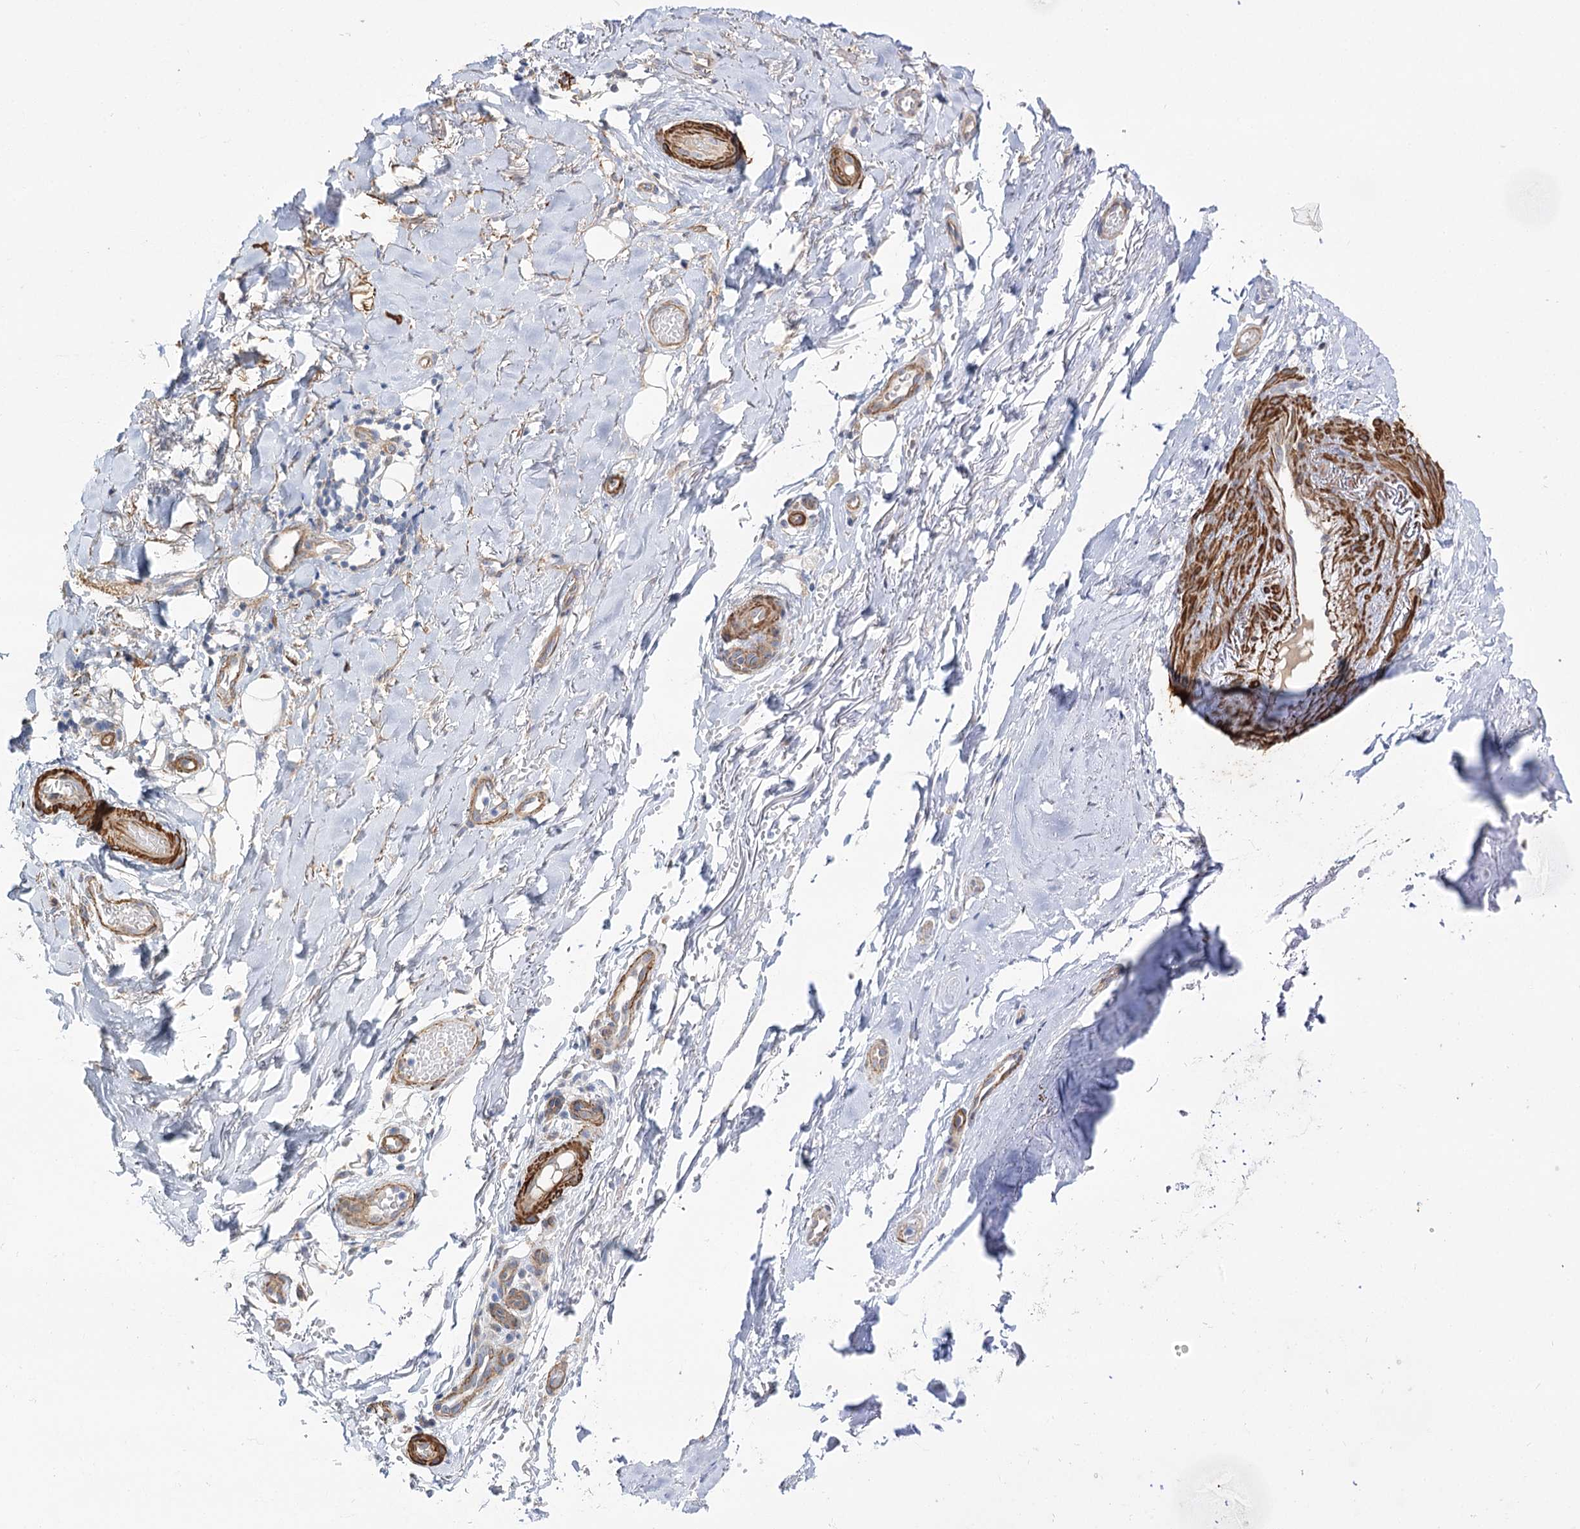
{"staining": {"intensity": "negative", "quantity": "none", "location": "none"}, "tissue": "adipose tissue", "cell_type": "Adipocytes", "image_type": "normal", "snomed": [{"axis": "morphology", "description": "Normal tissue, NOS"}, {"axis": "morphology", "description": "Basal cell carcinoma"}, {"axis": "topography", "description": "Skin"}], "caption": "DAB immunohistochemical staining of normal adipose tissue displays no significant staining in adipocytes. The staining is performed using DAB (3,3'-diaminobenzidine) brown chromogen with nuclei counter-stained in using hematoxylin.", "gene": "WASHC3", "patient": {"sex": "female", "age": 89}}